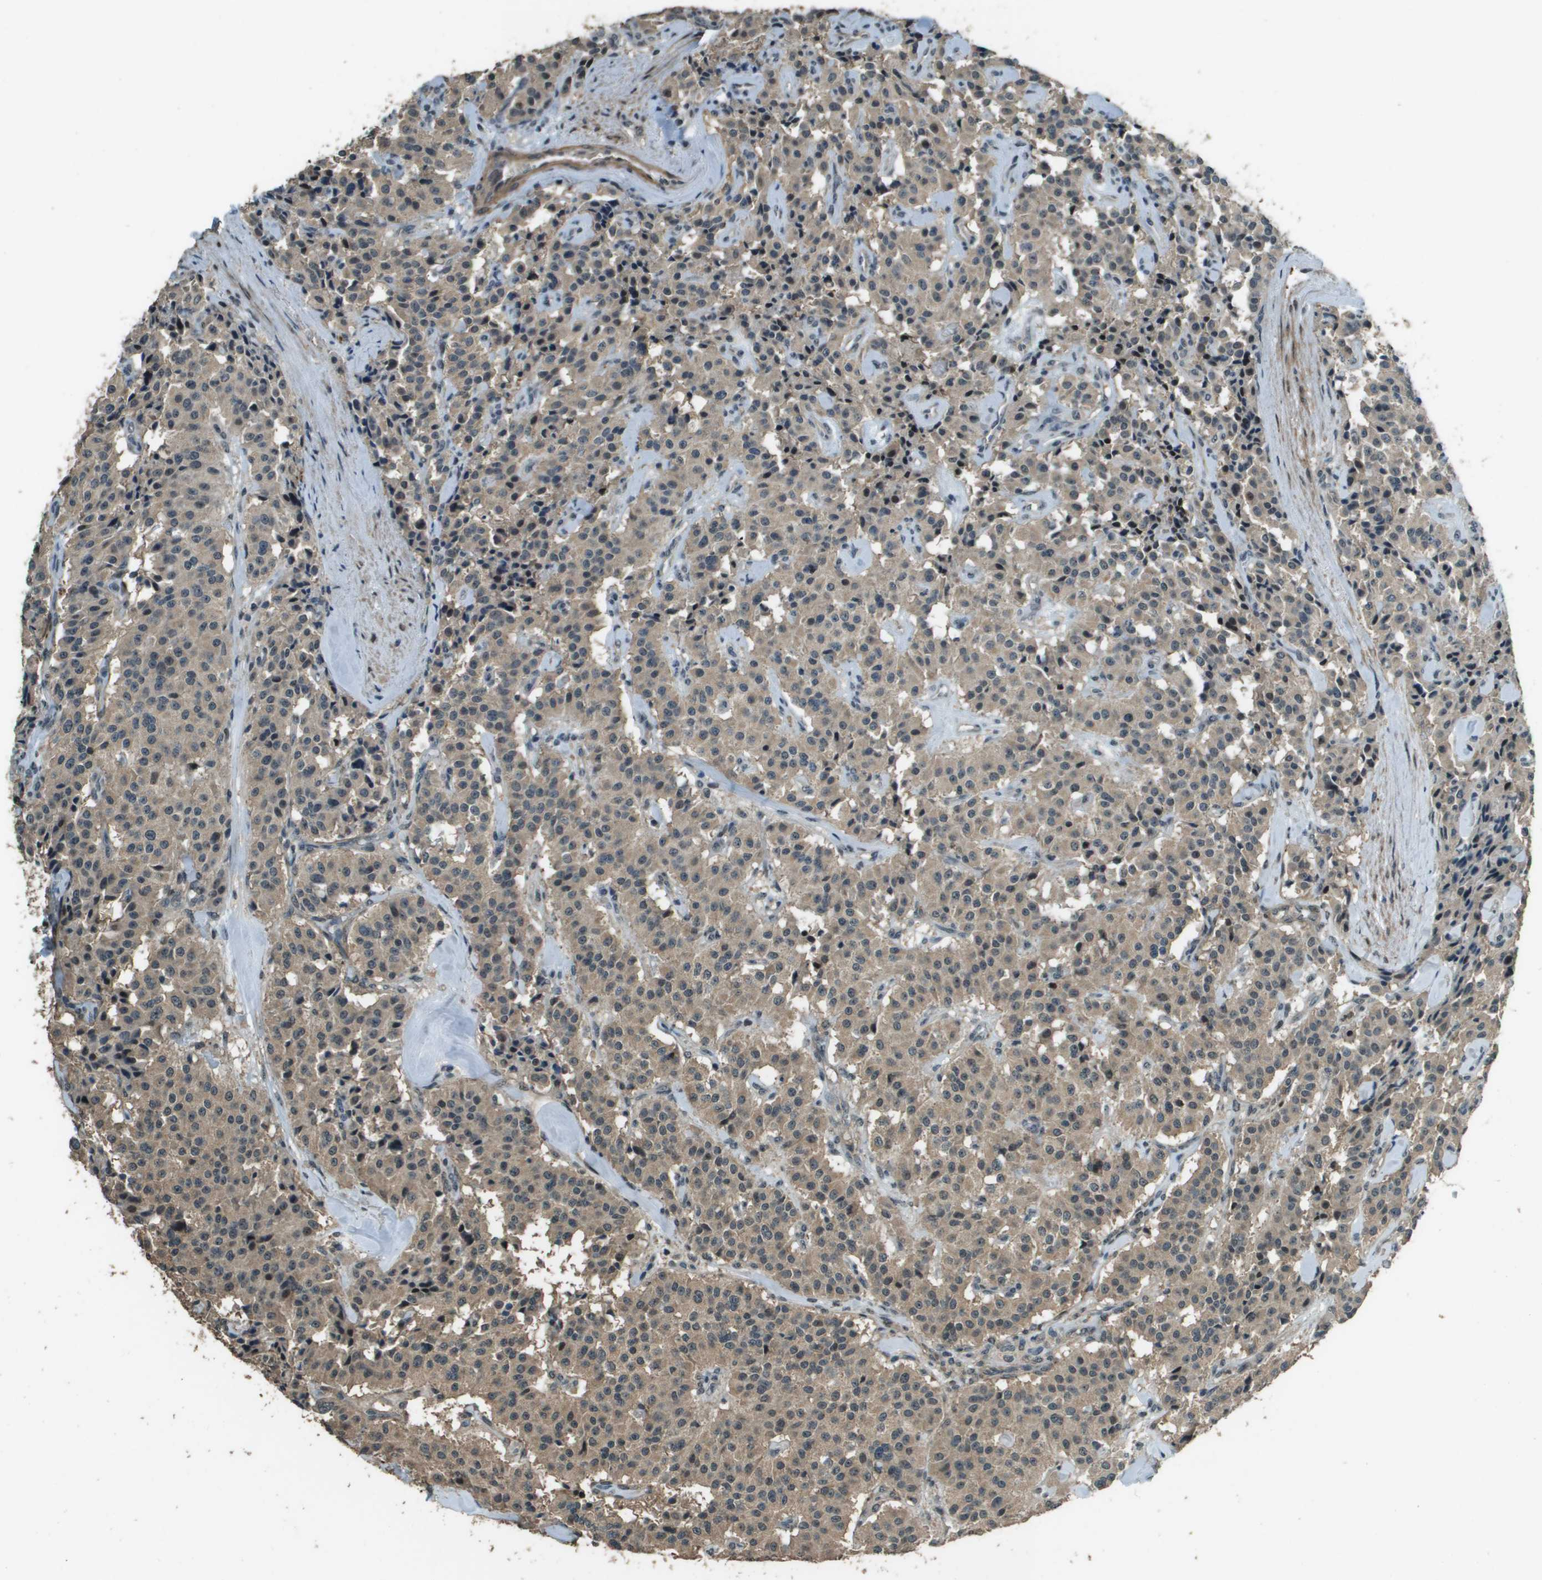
{"staining": {"intensity": "moderate", "quantity": ">75%", "location": "cytoplasmic/membranous"}, "tissue": "carcinoid", "cell_type": "Tumor cells", "image_type": "cancer", "snomed": [{"axis": "morphology", "description": "Carcinoid, malignant, NOS"}, {"axis": "topography", "description": "Lung"}], "caption": "Protein analysis of carcinoid (malignant) tissue displays moderate cytoplasmic/membranous staining in approximately >75% of tumor cells.", "gene": "SDC3", "patient": {"sex": "male", "age": 30}}